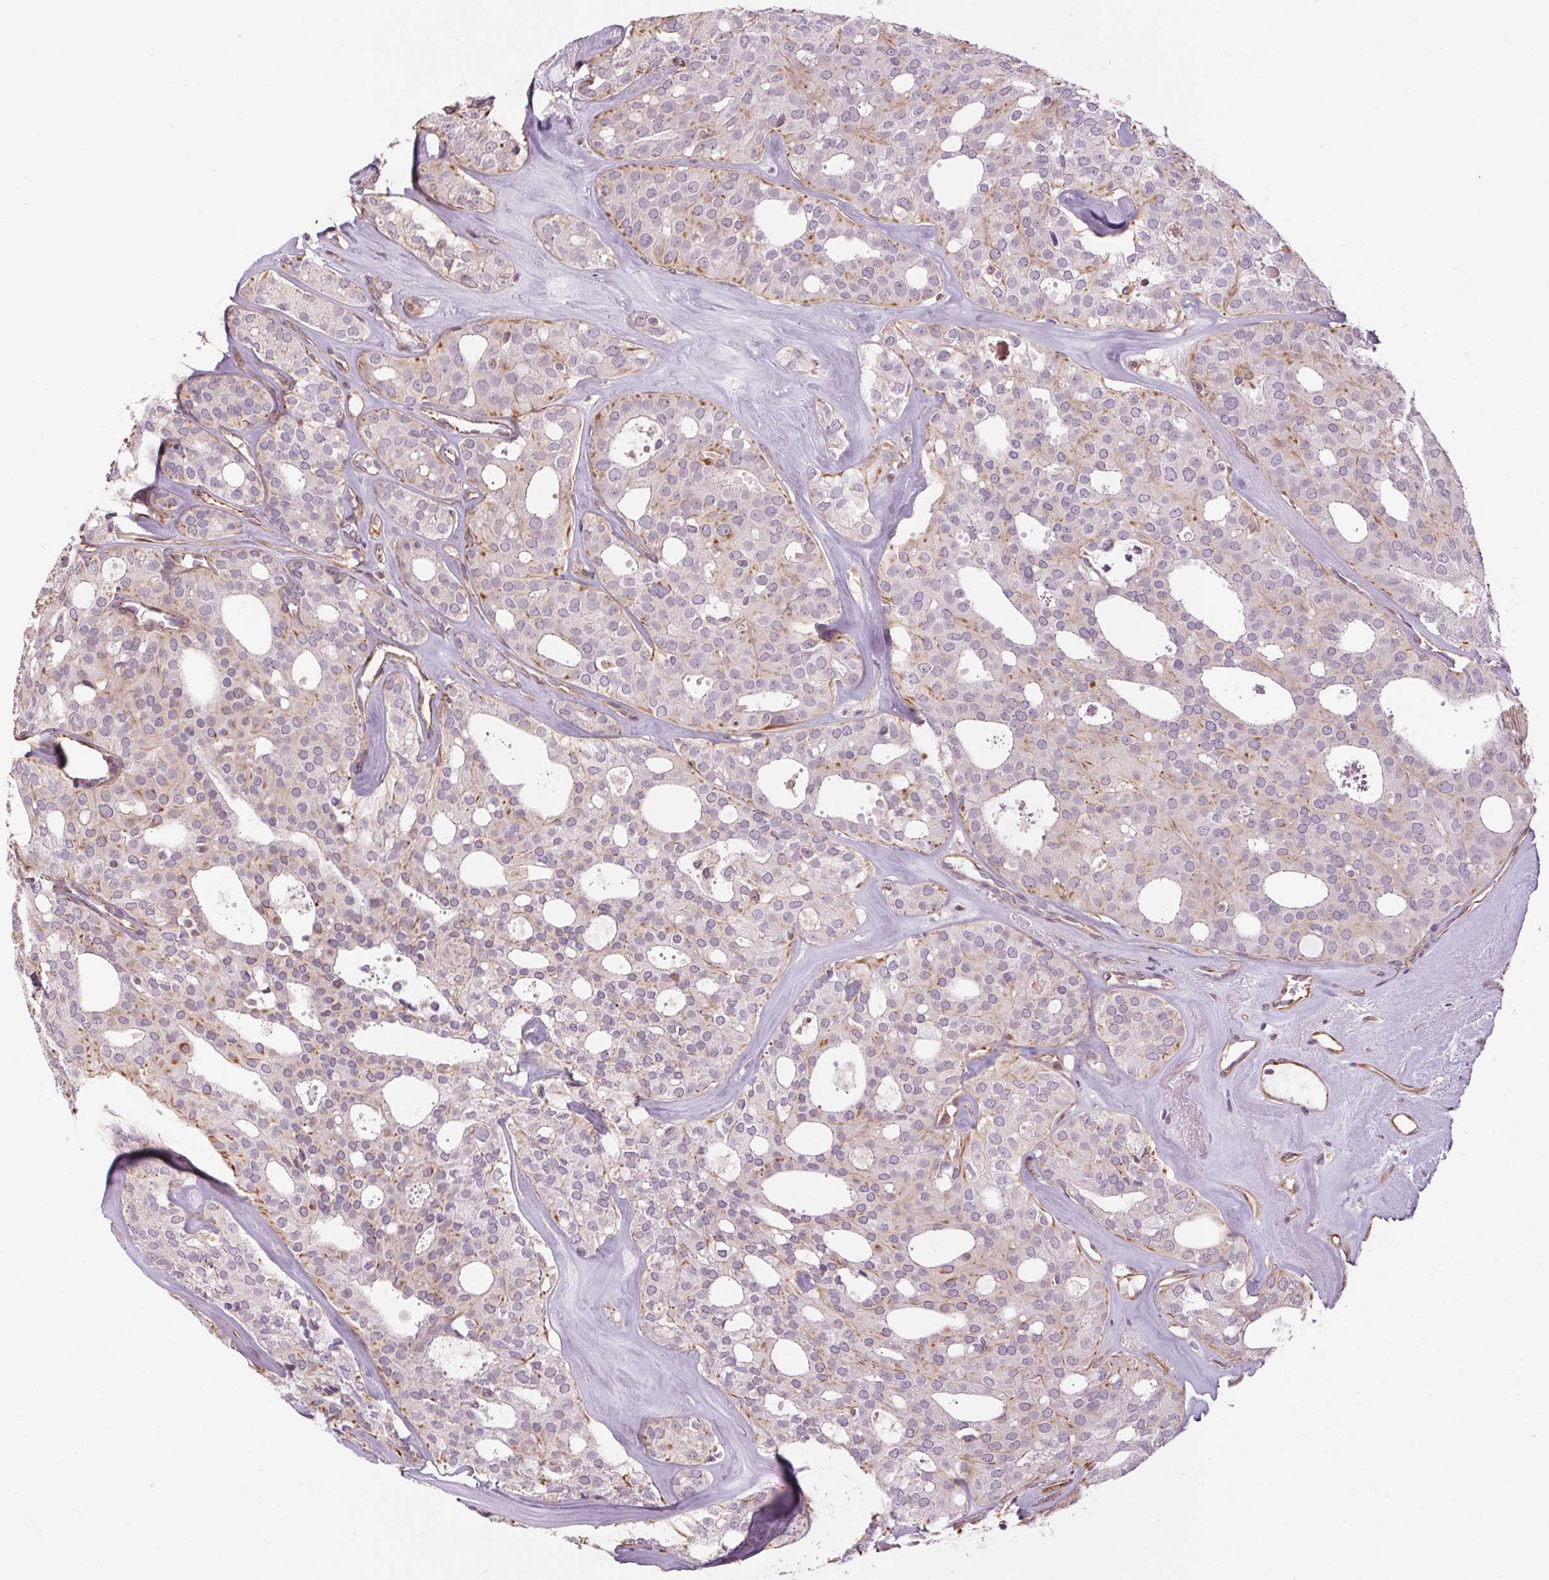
{"staining": {"intensity": "moderate", "quantity": "<25%", "location": "cytoplasmic/membranous"}, "tissue": "thyroid cancer", "cell_type": "Tumor cells", "image_type": "cancer", "snomed": [{"axis": "morphology", "description": "Follicular adenoma carcinoma, NOS"}, {"axis": "topography", "description": "Thyroid gland"}], "caption": "Immunohistochemistry (IHC) (DAB (3,3'-diaminobenzidine)) staining of human thyroid follicular adenoma carcinoma shows moderate cytoplasmic/membranous protein expression in about <25% of tumor cells.", "gene": "CCSER1", "patient": {"sex": "male", "age": 75}}